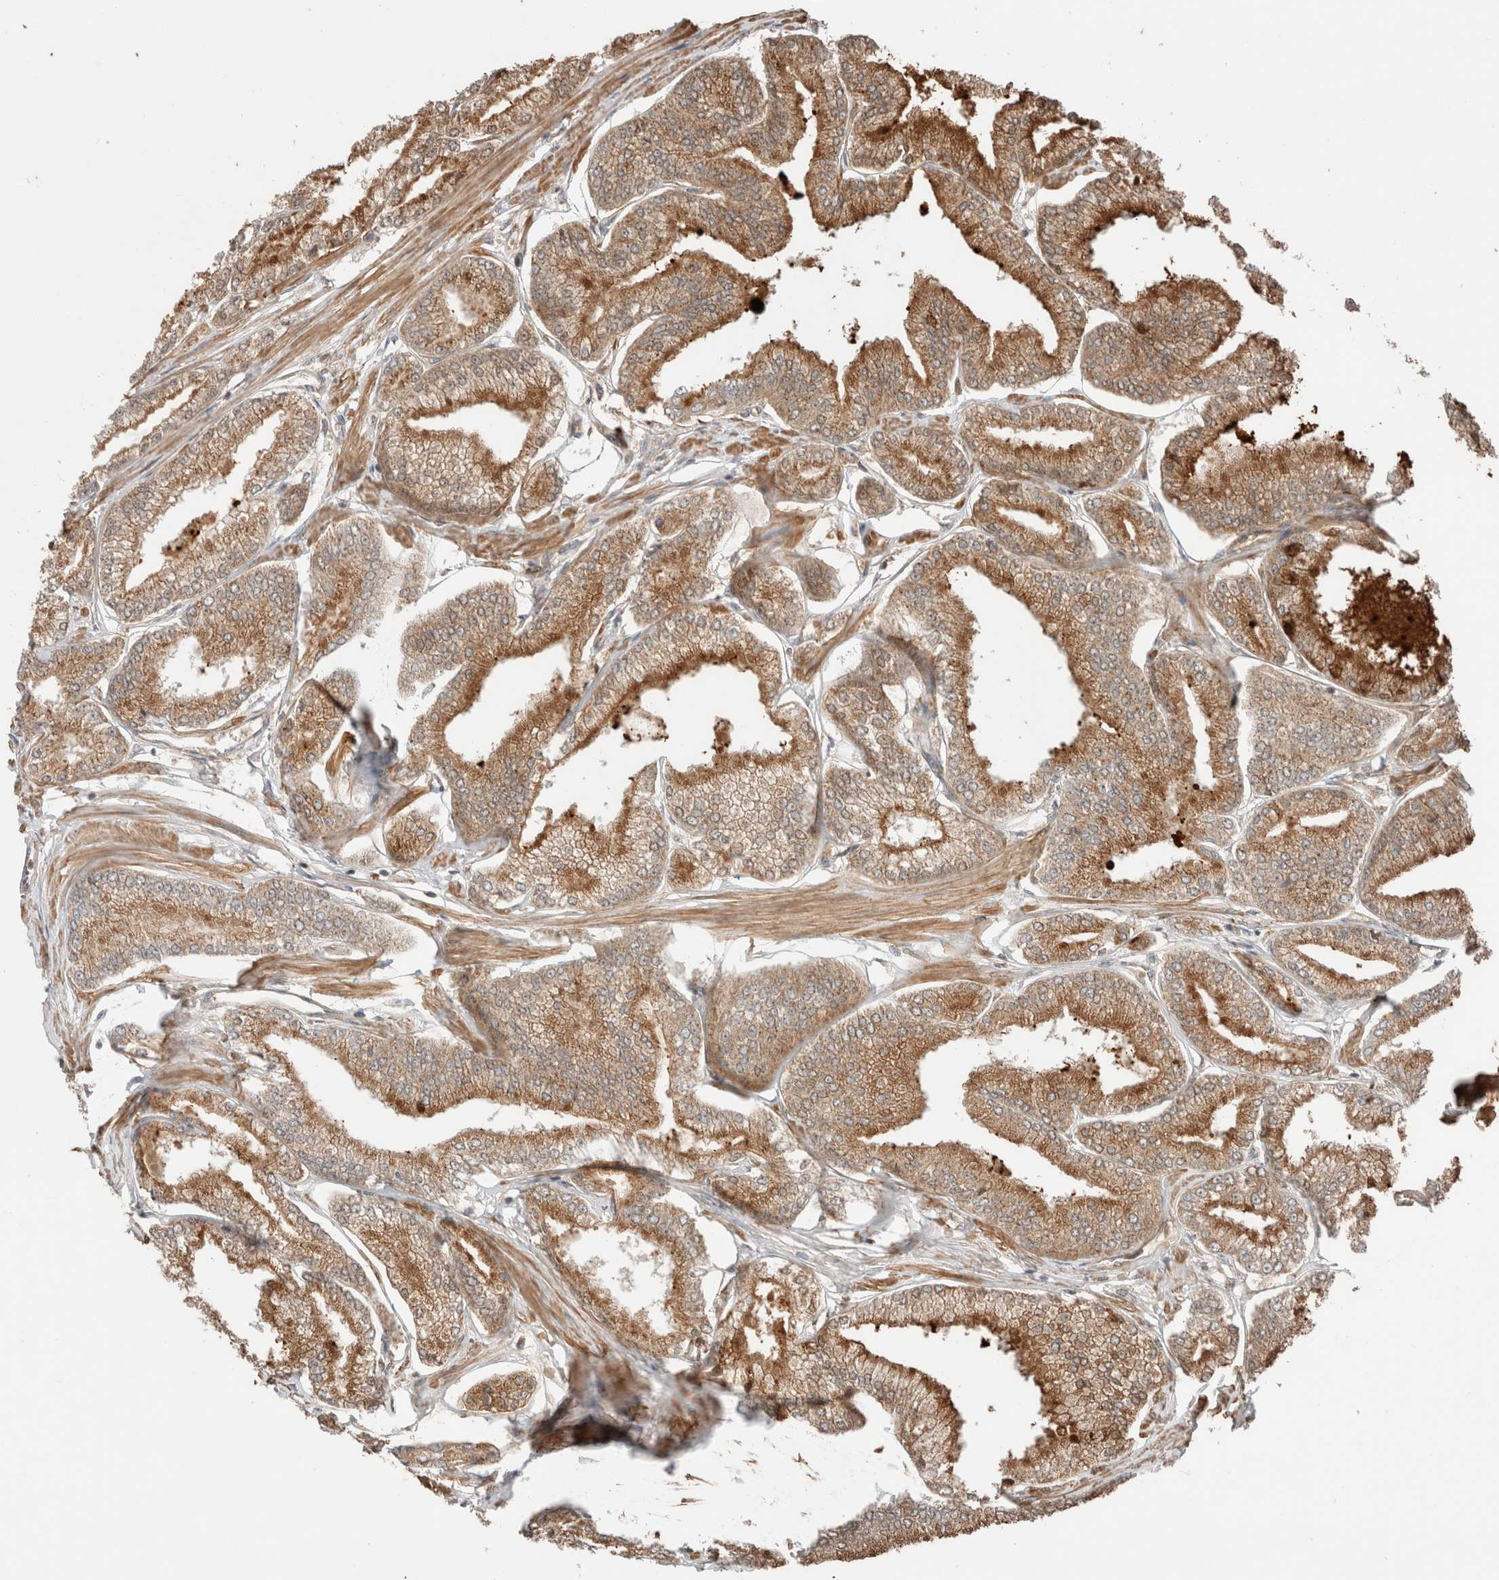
{"staining": {"intensity": "moderate", "quantity": ">75%", "location": "cytoplasmic/membranous"}, "tissue": "prostate cancer", "cell_type": "Tumor cells", "image_type": "cancer", "snomed": [{"axis": "morphology", "description": "Adenocarcinoma, Low grade"}, {"axis": "topography", "description": "Prostate"}], "caption": "High-magnification brightfield microscopy of adenocarcinoma (low-grade) (prostate) stained with DAB (brown) and counterstained with hematoxylin (blue). tumor cells exhibit moderate cytoplasmic/membranous positivity is identified in approximately>75% of cells.", "gene": "ZNF649", "patient": {"sex": "male", "age": 52}}